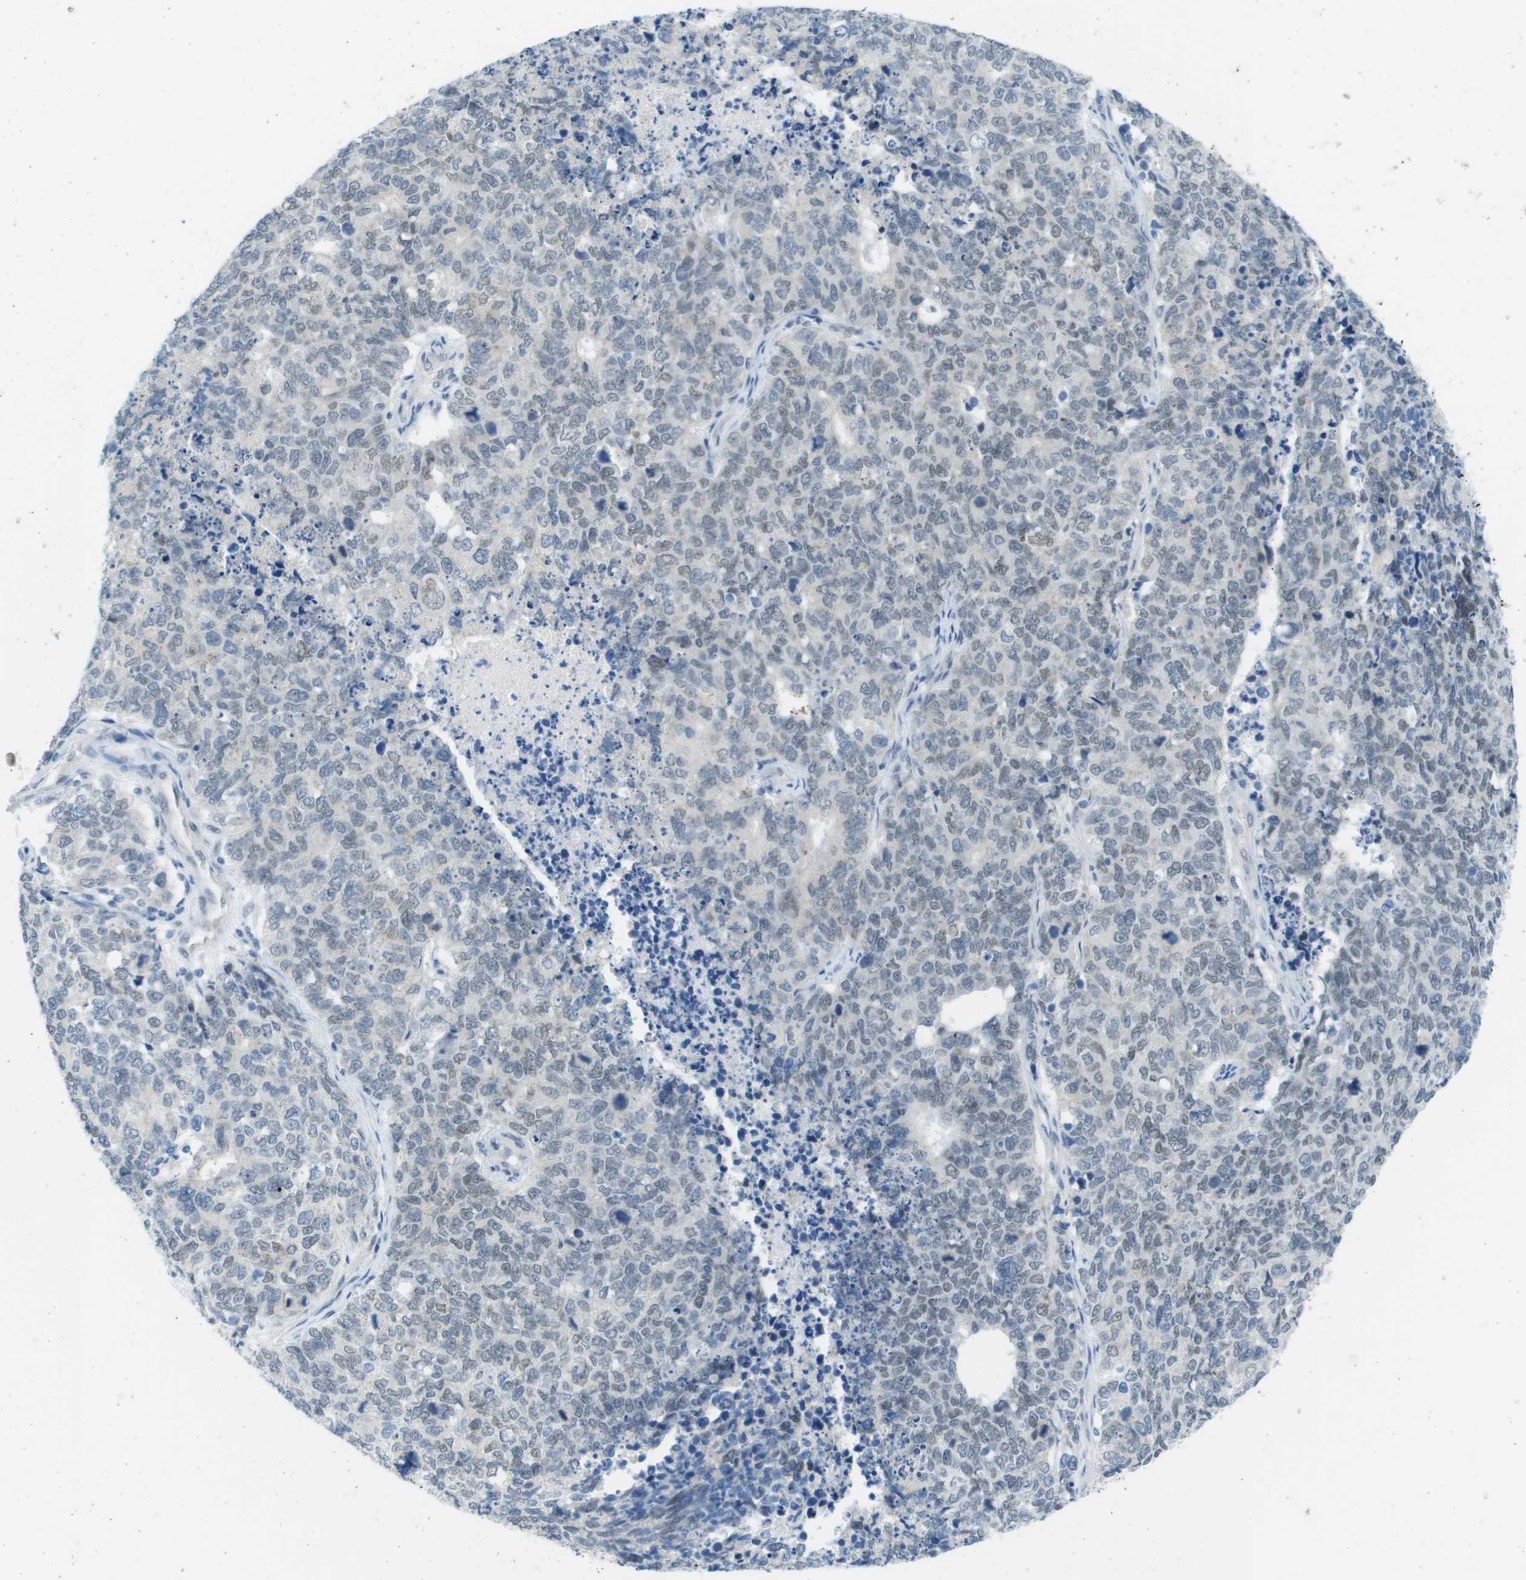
{"staining": {"intensity": "weak", "quantity": "<25%", "location": "nuclear"}, "tissue": "cervical cancer", "cell_type": "Tumor cells", "image_type": "cancer", "snomed": [{"axis": "morphology", "description": "Squamous cell carcinoma, NOS"}, {"axis": "topography", "description": "Cervix"}], "caption": "DAB immunohistochemical staining of cervical cancer reveals no significant staining in tumor cells.", "gene": "ARID1B", "patient": {"sex": "female", "age": 63}}